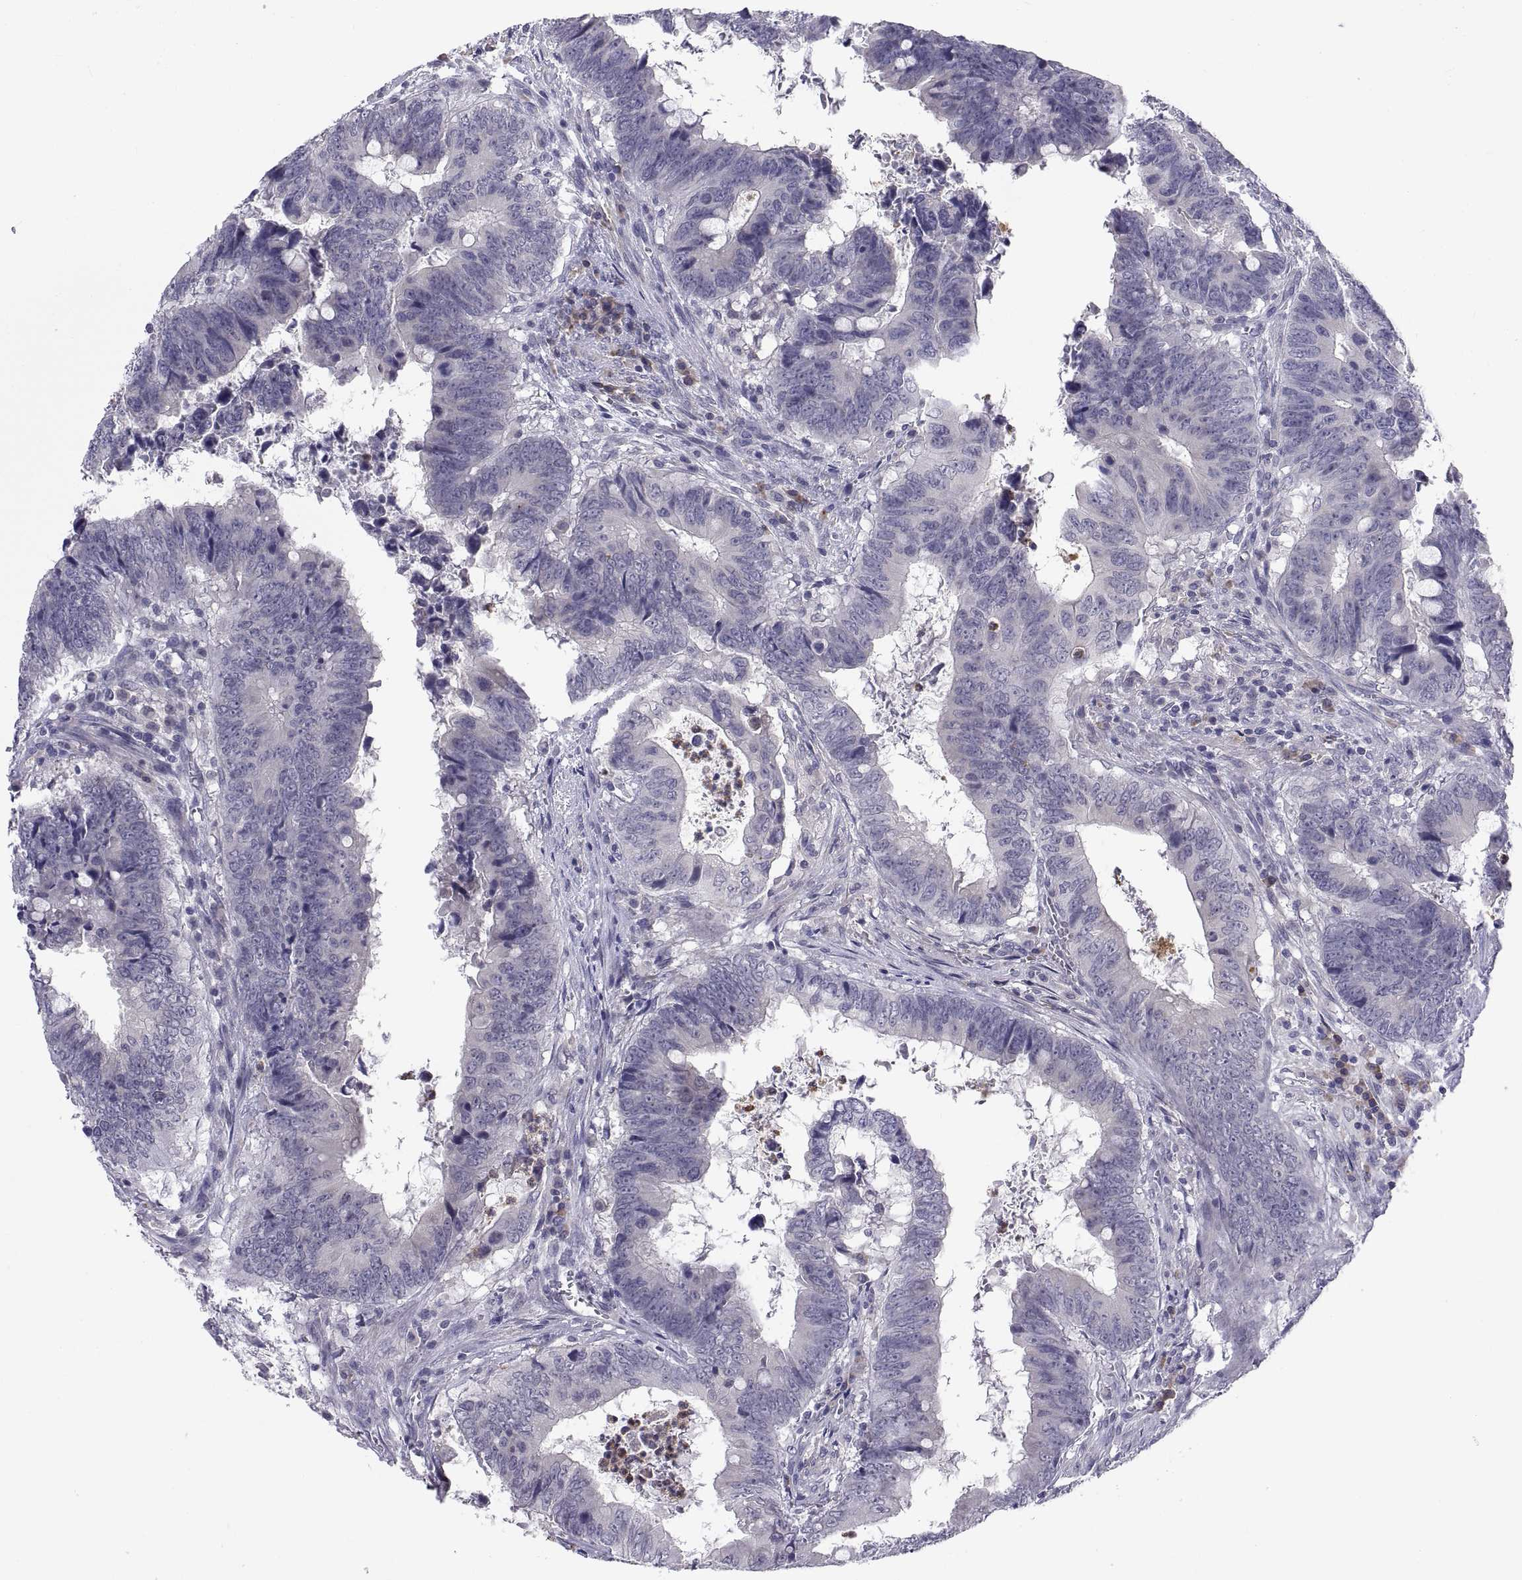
{"staining": {"intensity": "negative", "quantity": "none", "location": "none"}, "tissue": "colorectal cancer", "cell_type": "Tumor cells", "image_type": "cancer", "snomed": [{"axis": "morphology", "description": "Adenocarcinoma, NOS"}, {"axis": "topography", "description": "Colon"}], "caption": "High magnification brightfield microscopy of colorectal cancer stained with DAB (brown) and counterstained with hematoxylin (blue): tumor cells show no significant staining.", "gene": "PKP1", "patient": {"sex": "female", "age": 82}}